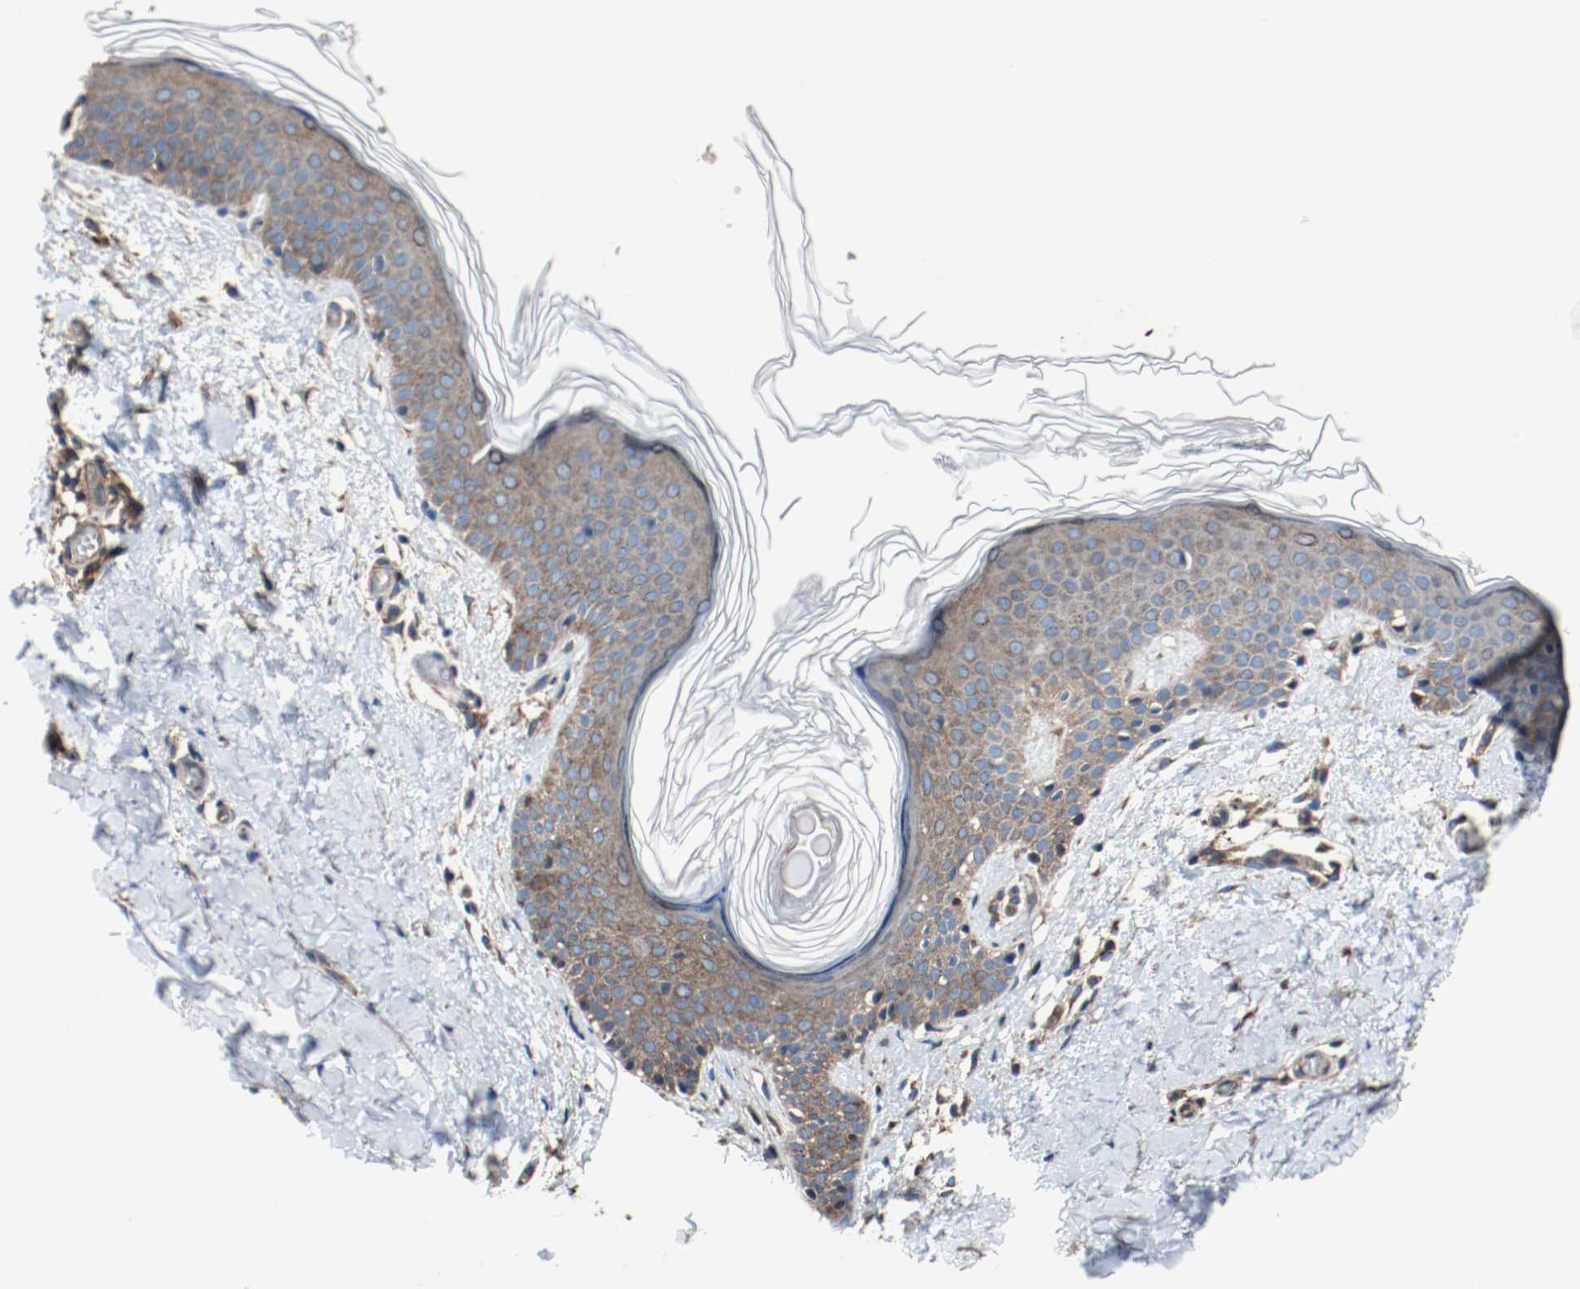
{"staining": {"intensity": "moderate", "quantity": ">75%", "location": "cytoplasmic/membranous"}, "tissue": "skin", "cell_type": "Fibroblasts", "image_type": "normal", "snomed": [{"axis": "morphology", "description": "Normal tissue, NOS"}, {"axis": "topography", "description": "Skin"}], "caption": "Immunohistochemistry (IHC) of unremarkable human skin exhibits medium levels of moderate cytoplasmic/membranous staining in approximately >75% of fibroblasts. The protein is shown in brown color, while the nuclei are stained blue.", "gene": "TUBA3D", "patient": {"sex": "female", "age": 56}}